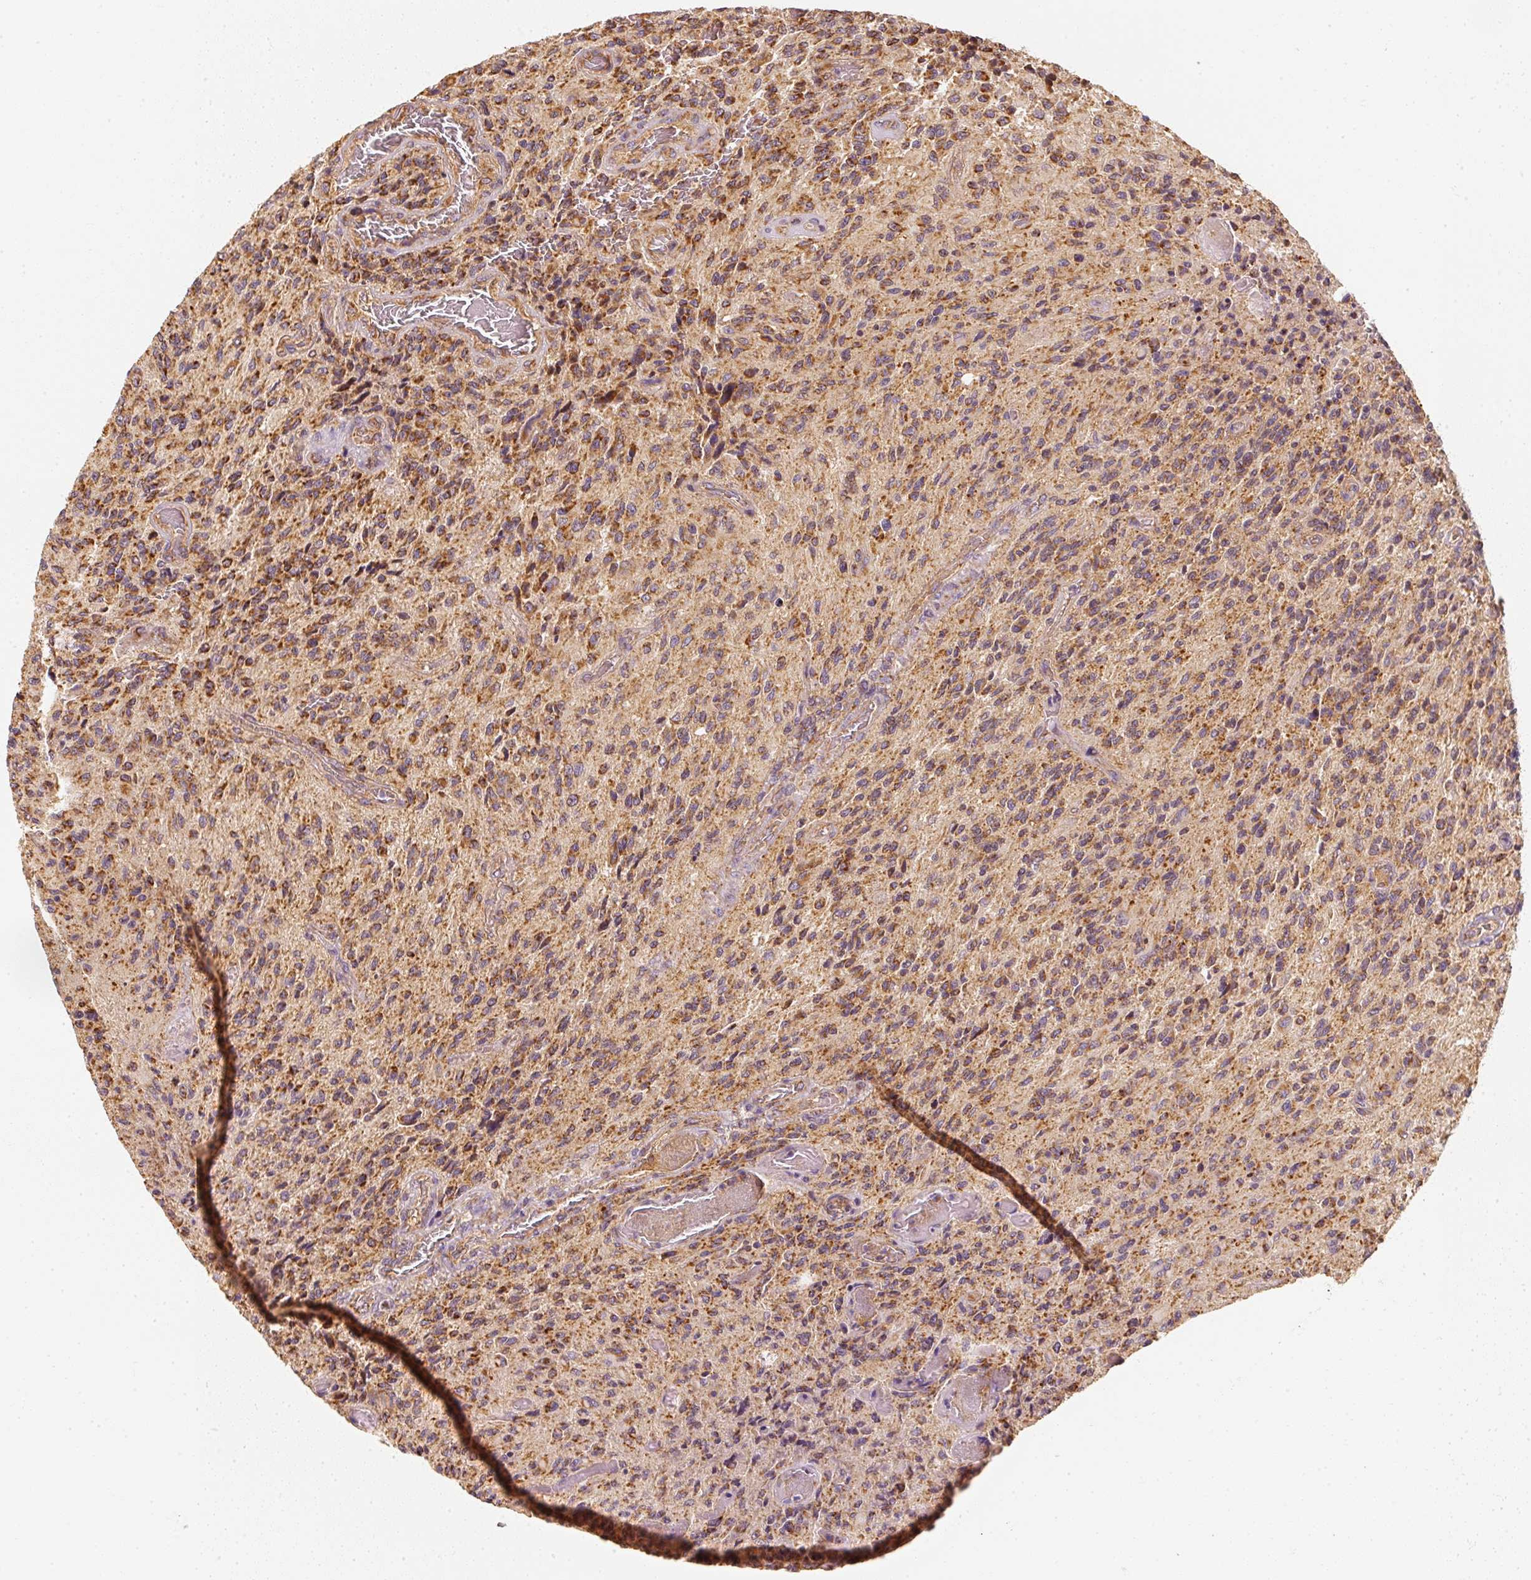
{"staining": {"intensity": "moderate", "quantity": ">75%", "location": "cytoplasmic/membranous"}, "tissue": "glioma", "cell_type": "Tumor cells", "image_type": "cancer", "snomed": [{"axis": "morphology", "description": "Normal tissue, NOS"}, {"axis": "morphology", "description": "Glioma, malignant, High grade"}, {"axis": "topography", "description": "Cerebral cortex"}], "caption": "Immunohistochemical staining of malignant high-grade glioma displays medium levels of moderate cytoplasmic/membranous expression in about >75% of tumor cells.", "gene": "TOMM40", "patient": {"sex": "male", "age": 56}}